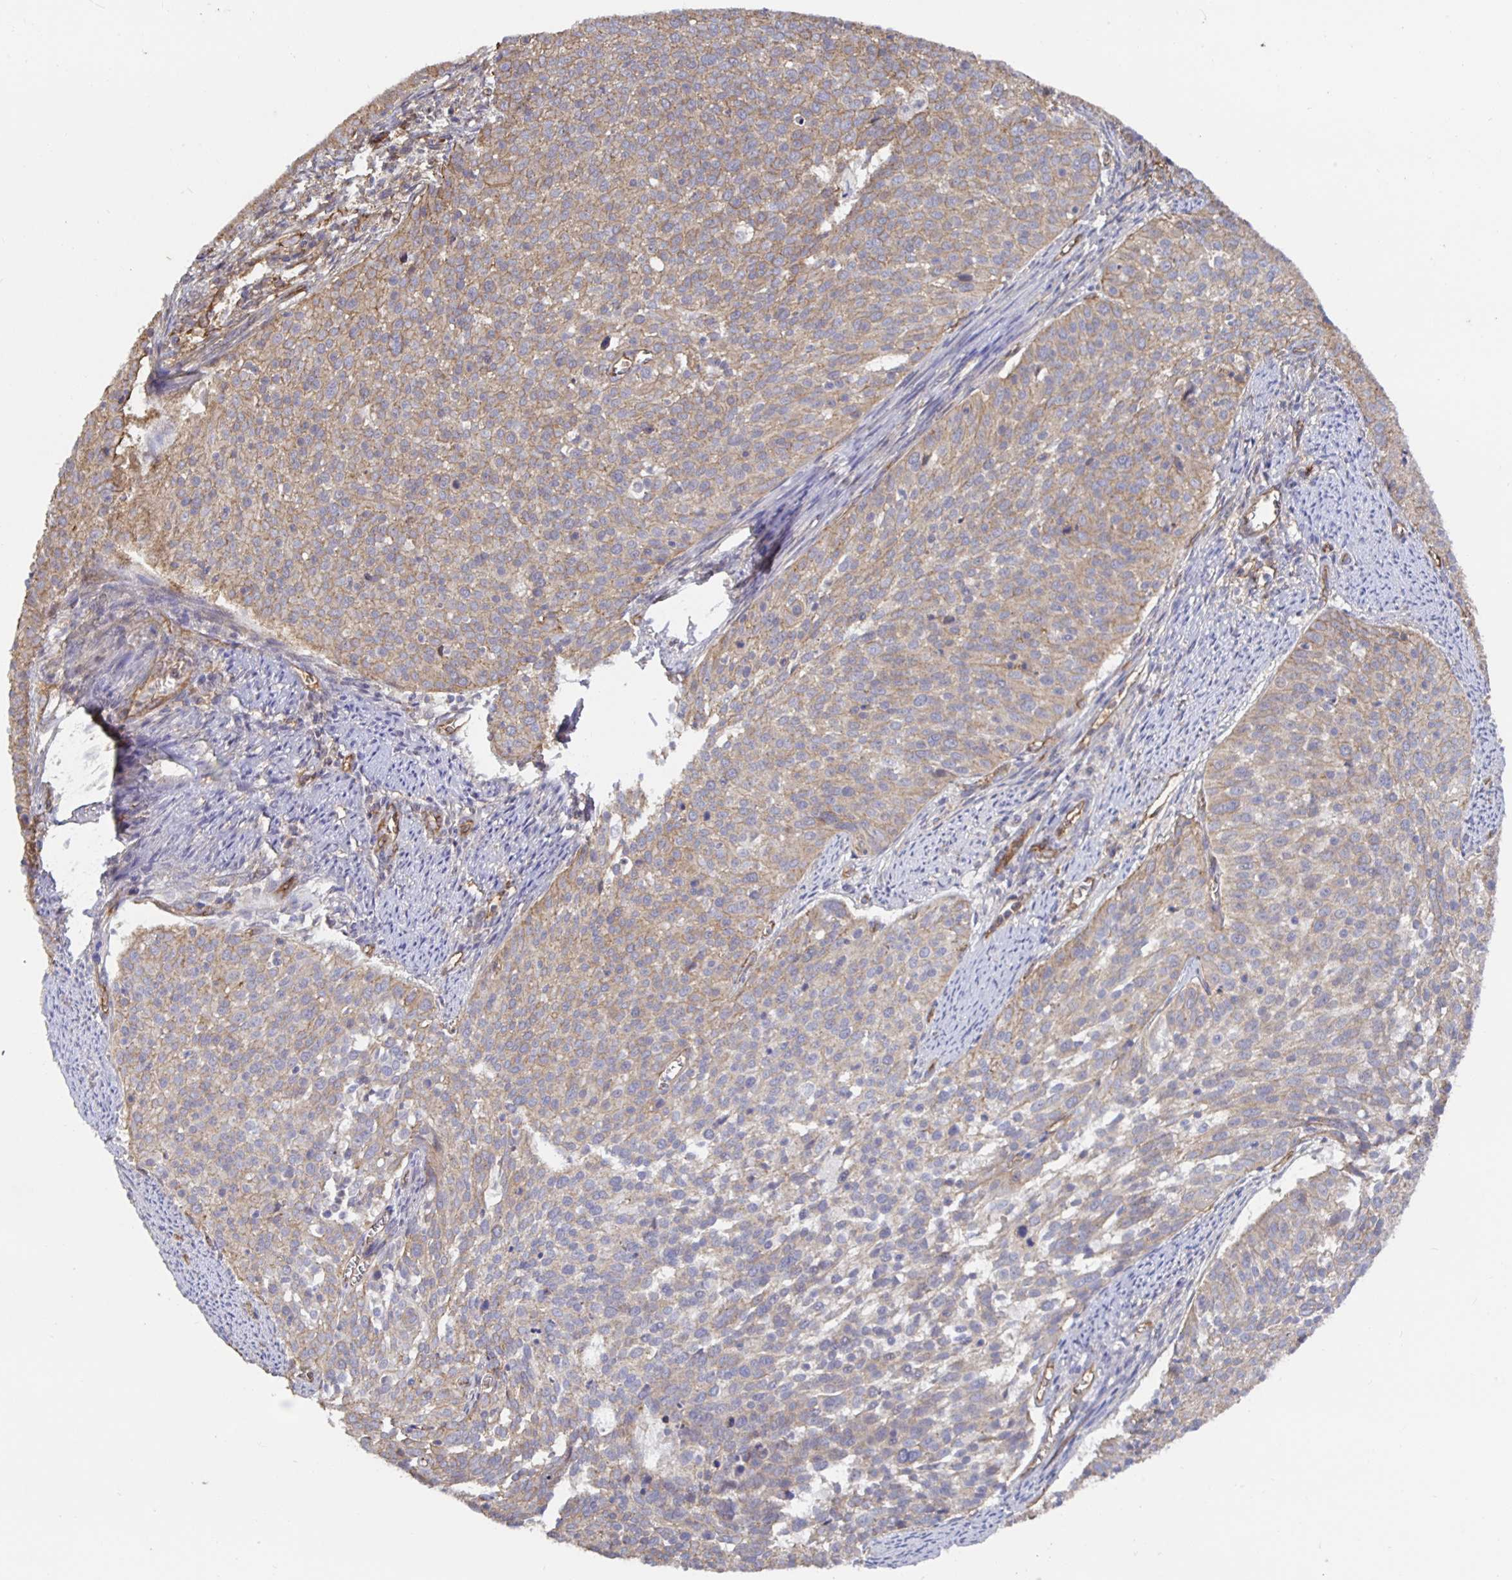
{"staining": {"intensity": "weak", "quantity": "25%-75%", "location": "cytoplasmic/membranous"}, "tissue": "cervical cancer", "cell_type": "Tumor cells", "image_type": "cancer", "snomed": [{"axis": "morphology", "description": "Squamous cell carcinoma, NOS"}, {"axis": "topography", "description": "Cervix"}], "caption": "Weak cytoplasmic/membranous positivity is appreciated in about 25%-75% of tumor cells in cervical squamous cell carcinoma. The staining was performed using DAB, with brown indicating positive protein expression. Nuclei are stained blue with hematoxylin.", "gene": "ARHGEF39", "patient": {"sex": "female", "age": 39}}